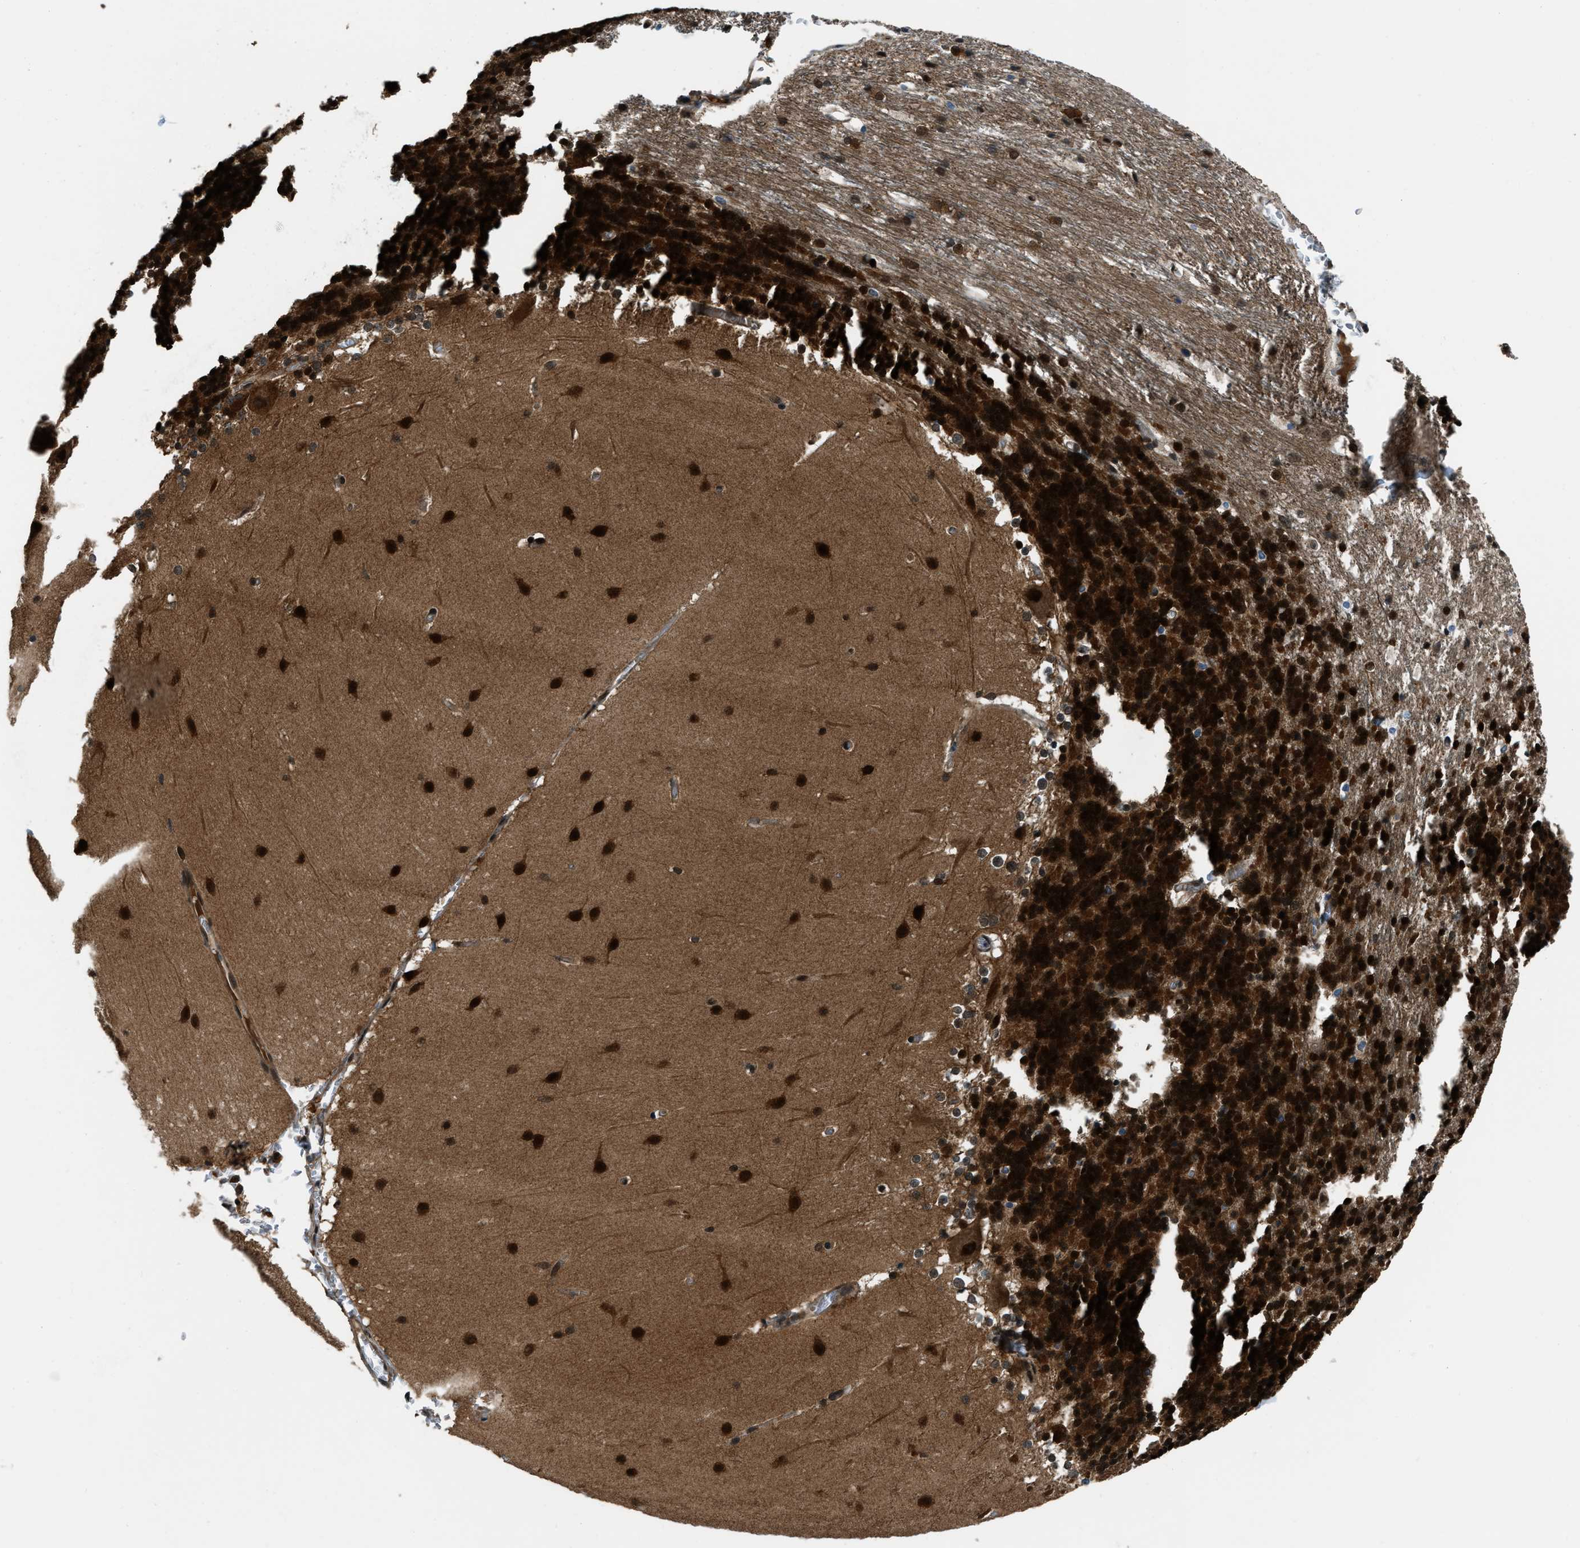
{"staining": {"intensity": "strong", "quantity": ">75%", "location": "cytoplasmic/membranous,nuclear"}, "tissue": "cerebellum", "cell_type": "Cells in granular layer", "image_type": "normal", "snomed": [{"axis": "morphology", "description": "Normal tissue, NOS"}, {"axis": "topography", "description": "Cerebellum"}], "caption": "Cerebellum stained with IHC shows strong cytoplasmic/membranous,nuclear expression in approximately >75% of cells in granular layer.", "gene": "NUDCD3", "patient": {"sex": "female", "age": 19}}